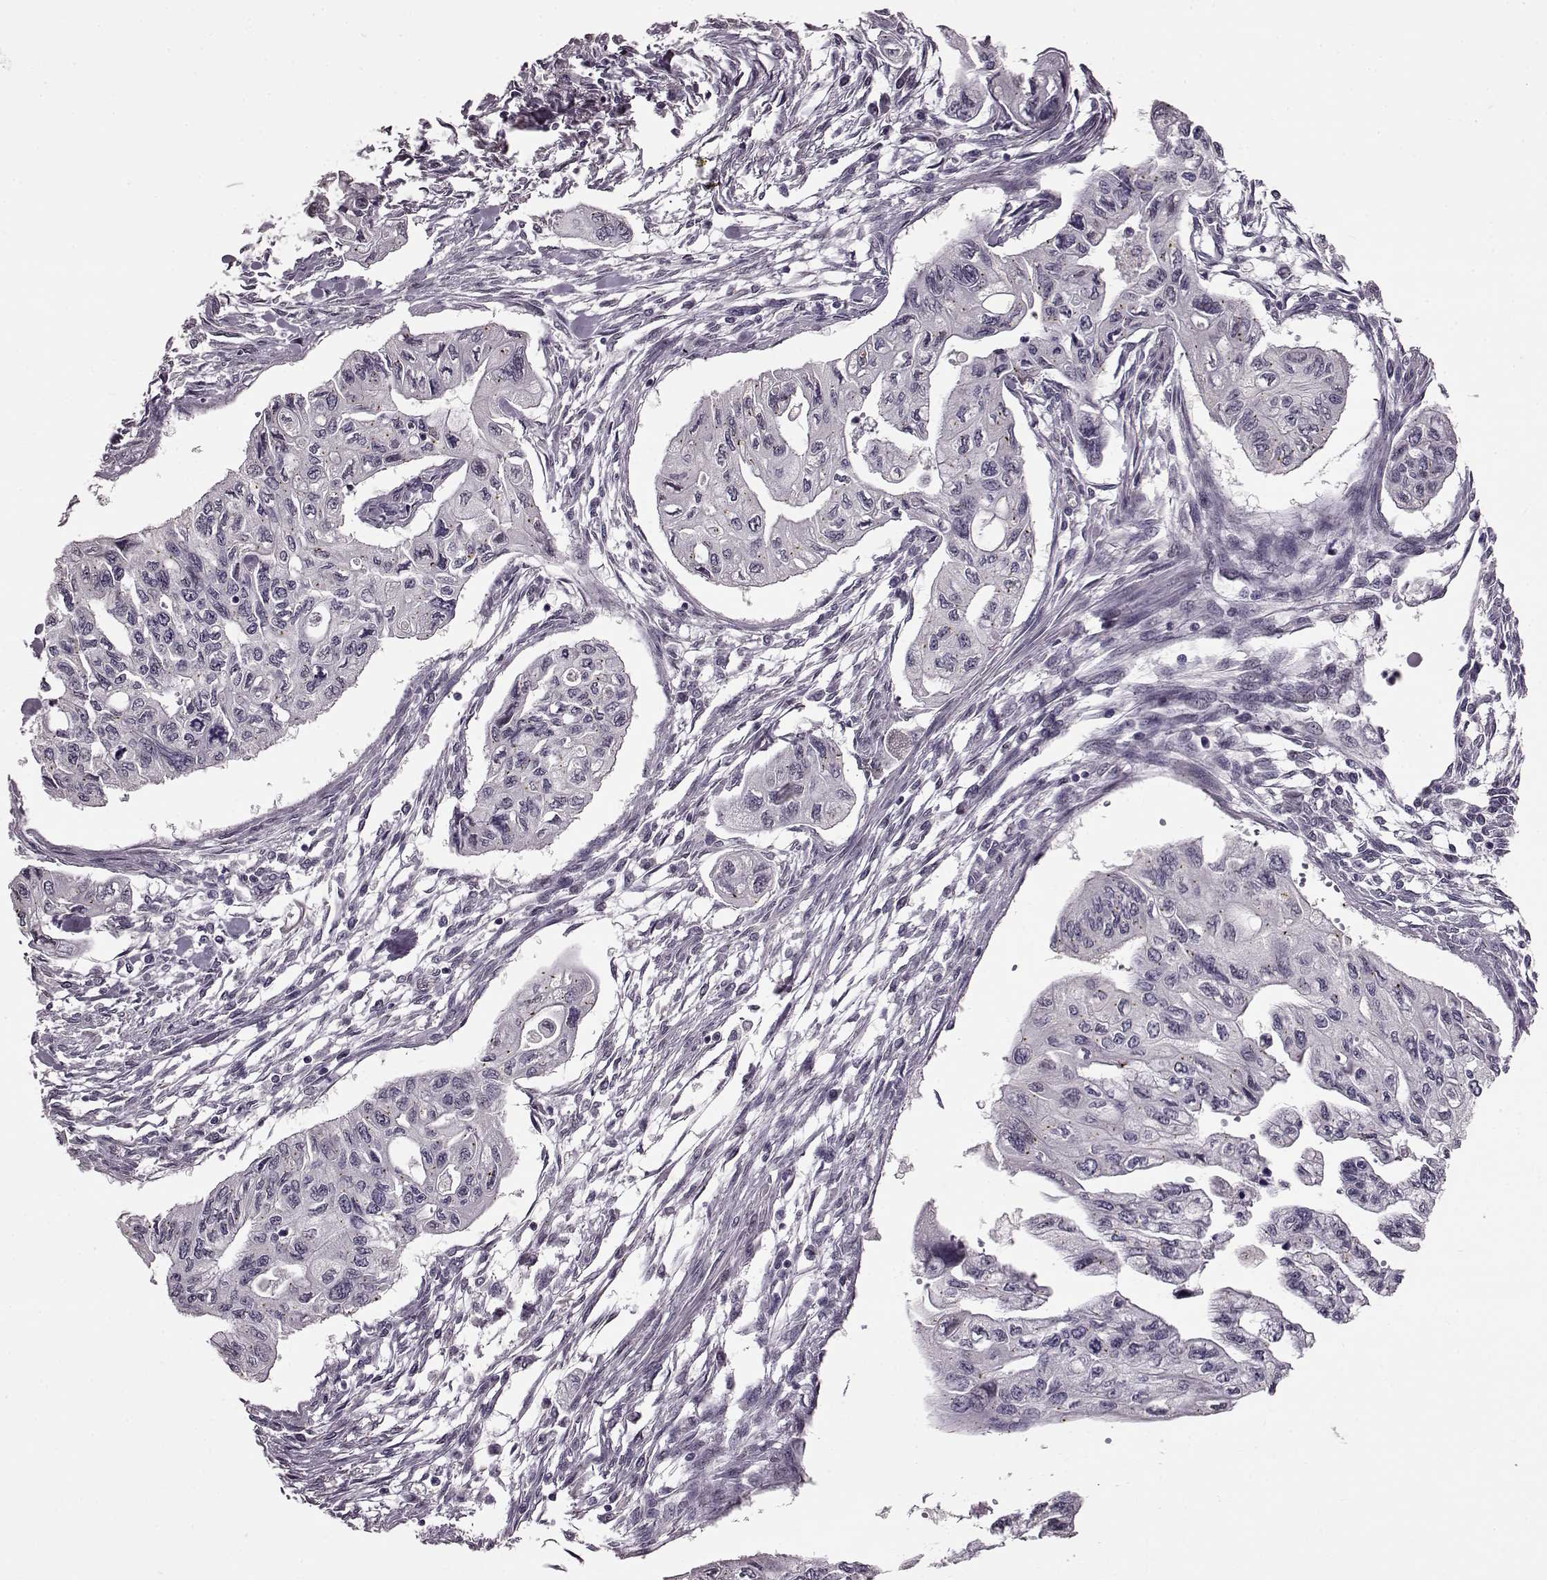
{"staining": {"intensity": "negative", "quantity": "none", "location": "none"}, "tissue": "pancreatic cancer", "cell_type": "Tumor cells", "image_type": "cancer", "snomed": [{"axis": "morphology", "description": "Adenocarcinoma, NOS"}, {"axis": "topography", "description": "Pancreas"}], "caption": "This is a micrograph of immunohistochemistry staining of pancreatic cancer, which shows no staining in tumor cells.", "gene": "STX1B", "patient": {"sex": "female", "age": 76}}